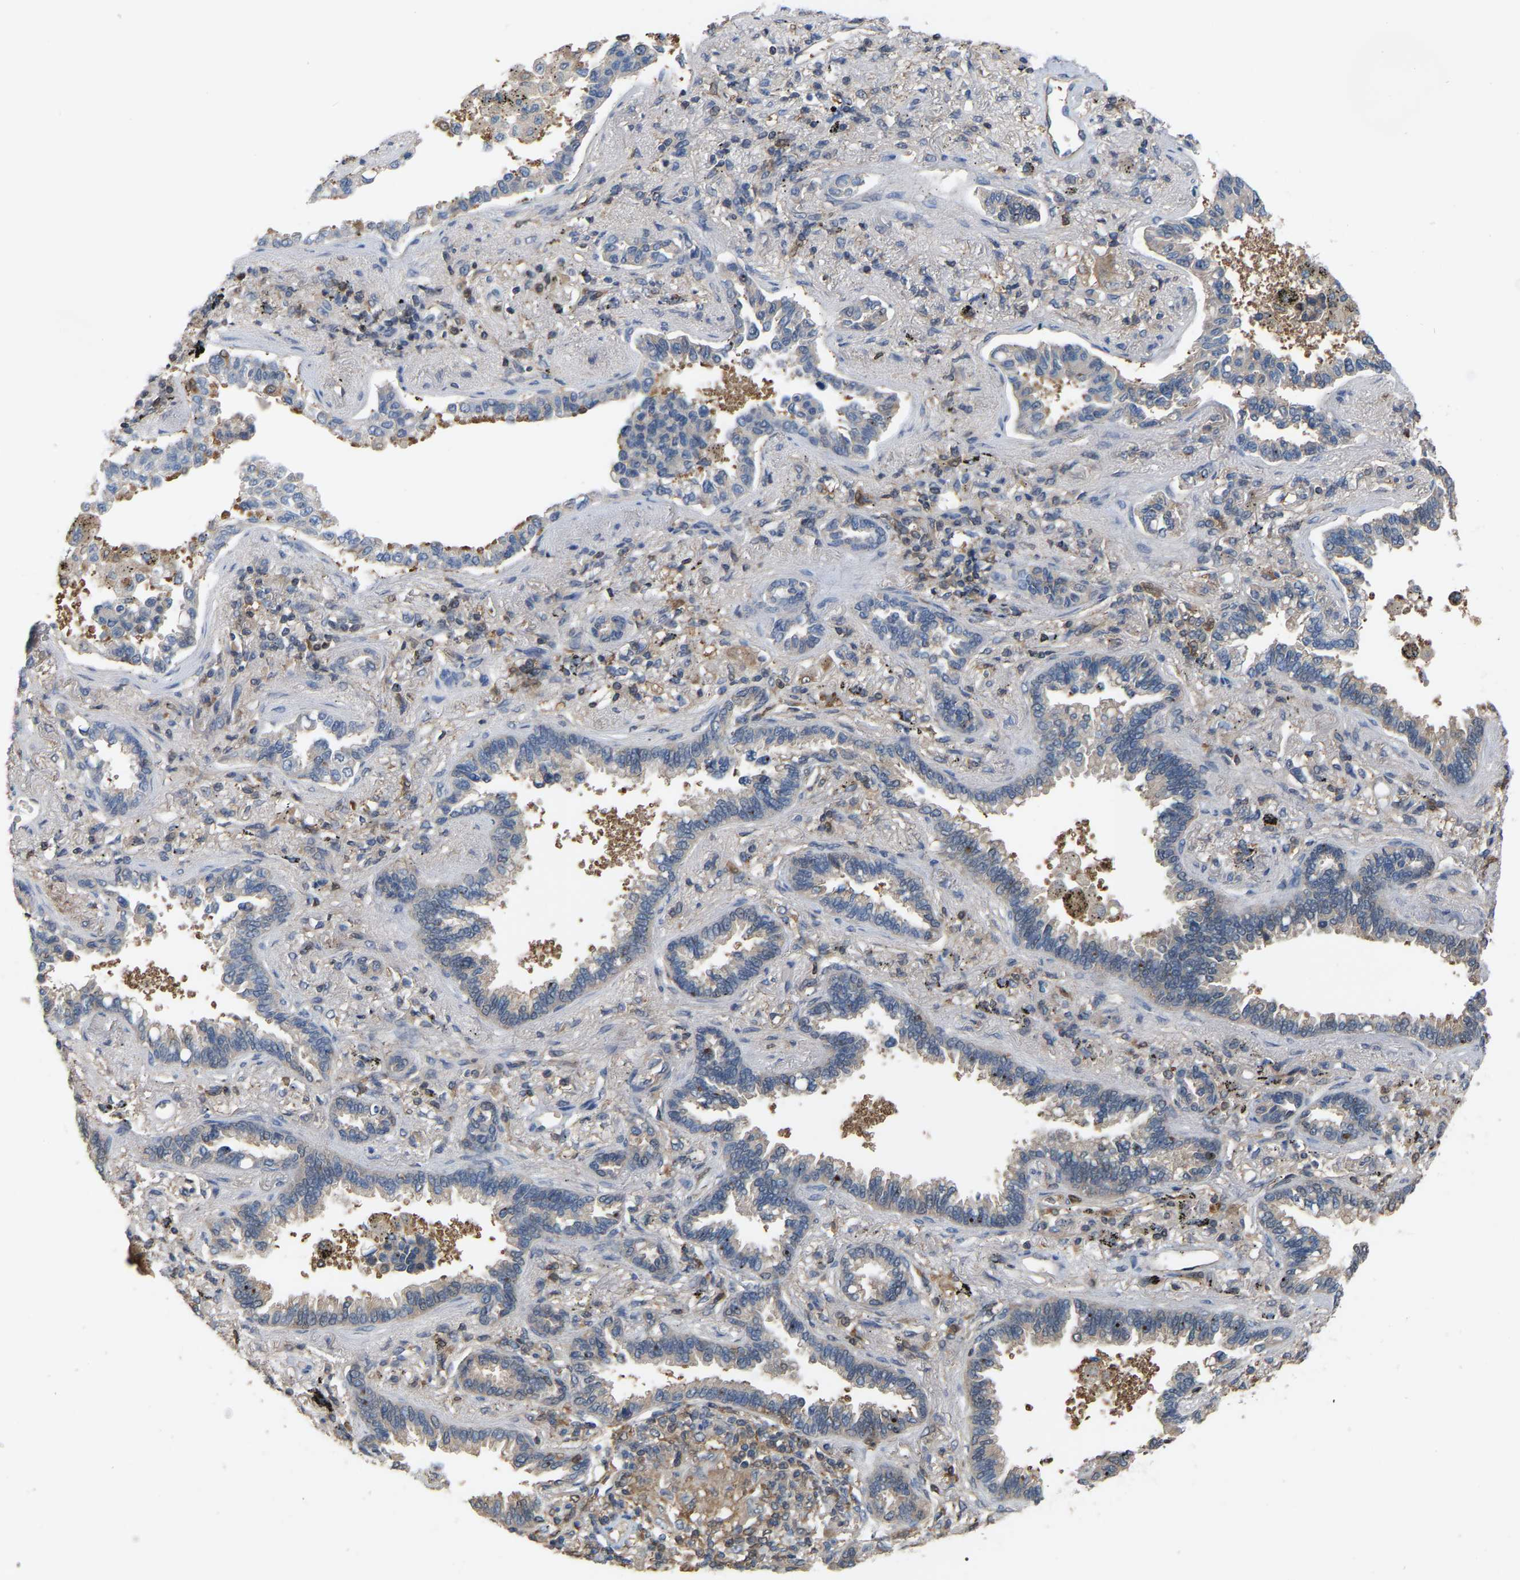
{"staining": {"intensity": "moderate", "quantity": "25%-75%", "location": "cytoplasmic/membranous"}, "tissue": "lung cancer", "cell_type": "Tumor cells", "image_type": "cancer", "snomed": [{"axis": "morphology", "description": "Normal tissue, NOS"}, {"axis": "morphology", "description": "Adenocarcinoma, NOS"}, {"axis": "topography", "description": "Lung"}], "caption": "Lung cancer tissue displays moderate cytoplasmic/membranous expression in approximately 25%-75% of tumor cells (DAB IHC with brightfield microscopy, high magnification).", "gene": "MTPN", "patient": {"sex": "male", "age": 59}}